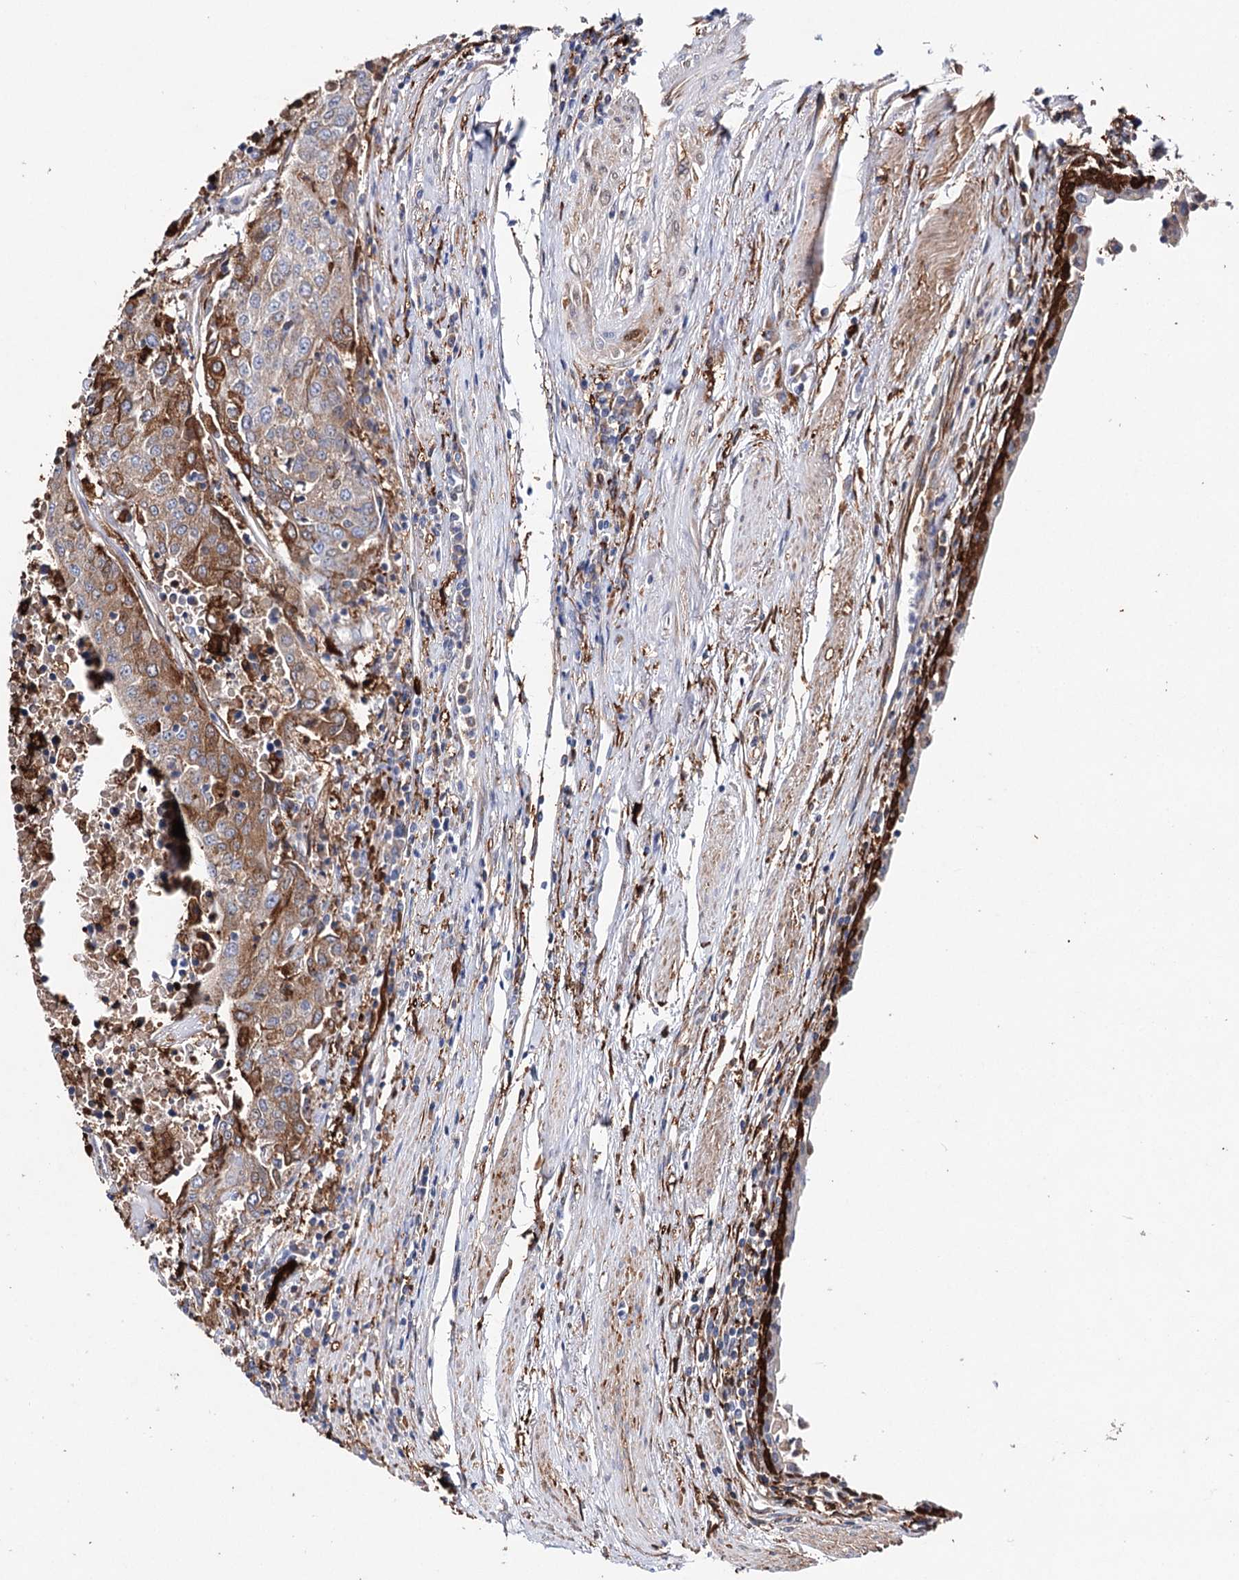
{"staining": {"intensity": "moderate", "quantity": ">75%", "location": "cytoplasmic/membranous"}, "tissue": "urothelial cancer", "cell_type": "Tumor cells", "image_type": "cancer", "snomed": [{"axis": "morphology", "description": "Urothelial carcinoma, High grade"}, {"axis": "topography", "description": "Urinary bladder"}], "caption": "Approximately >75% of tumor cells in urothelial cancer display moderate cytoplasmic/membranous protein positivity as visualized by brown immunohistochemical staining.", "gene": "CFAP46", "patient": {"sex": "female", "age": 85}}